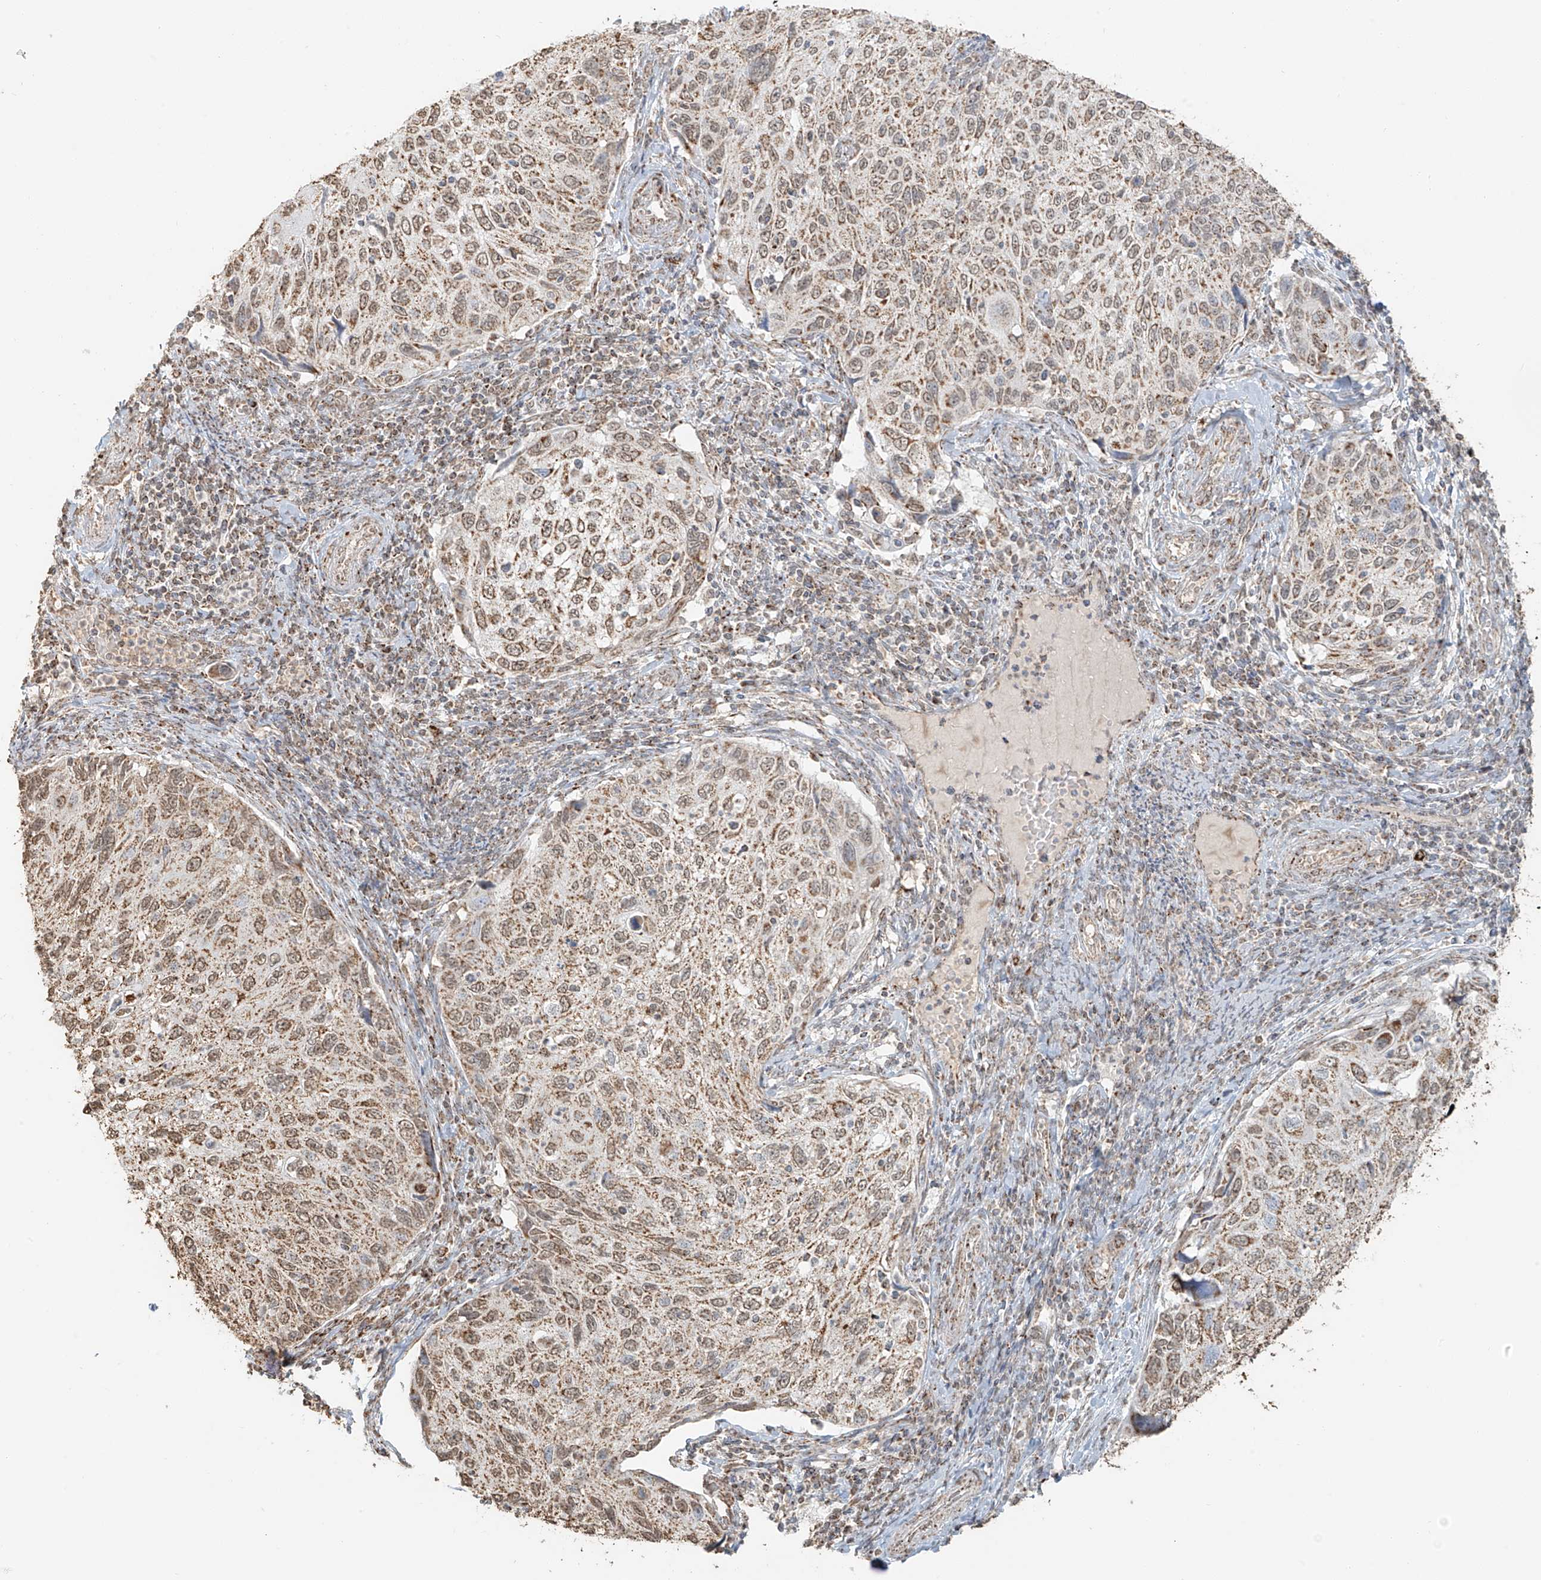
{"staining": {"intensity": "moderate", "quantity": ">75%", "location": "cytoplasmic/membranous"}, "tissue": "cervical cancer", "cell_type": "Tumor cells", "image_type": "cancer", "snomed": [{"axis": "morphology", "description": "Squamous cell carcinoma, NOS"}, {"axis": "topography", "description": "Cervix"}], "caption": "Cervical cancer (squamous cell carcinoma) tissue exhibits moderate cytoplasmic/membranous positivity in about >75% of tumor cells", "gene": "MIPEP", "patient": {"sex": "female", "age": 70}}